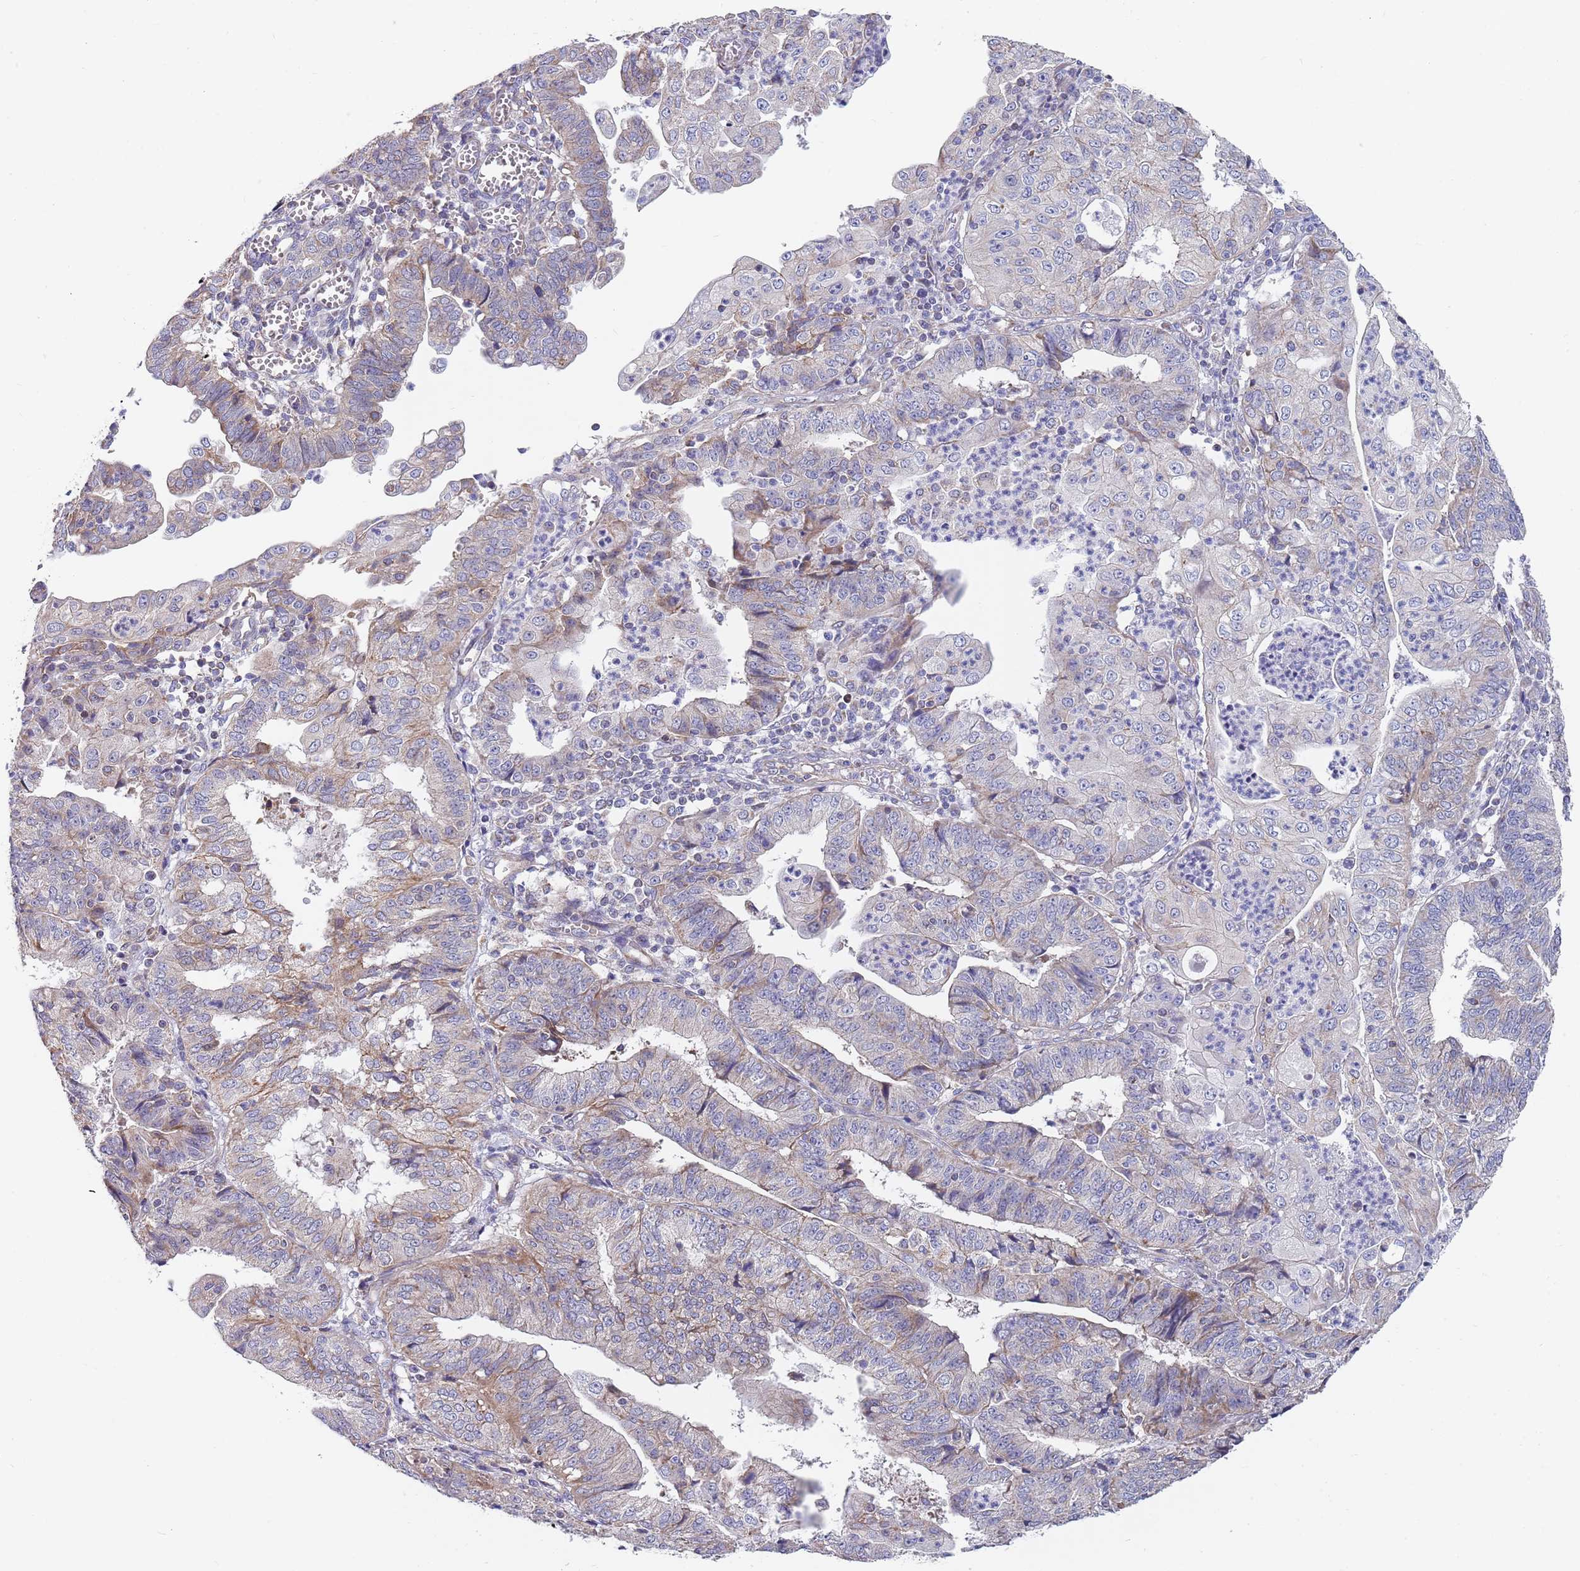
{"staining": {"intensity": "weak", "quantity": "<25%", "location": "cytoplasmic/membranous"}, "tissue": "endometrial cancer", "cell_type": "Tumor cells", "image_type": "cancer", "snomed": [{"axis": "morphology", "description": "Adenocarcinoma, NOS"}, {"axis": "topography", "description": "Endometrium"}], "caption": "A high-resolution image shows IHC staining of endometrial cancer, which exhibits no significant expression in tumor cells. Nuclei are stained in blue.", "gene": "PWWP3A", "patient": {"sex": "female", "age": 56}}